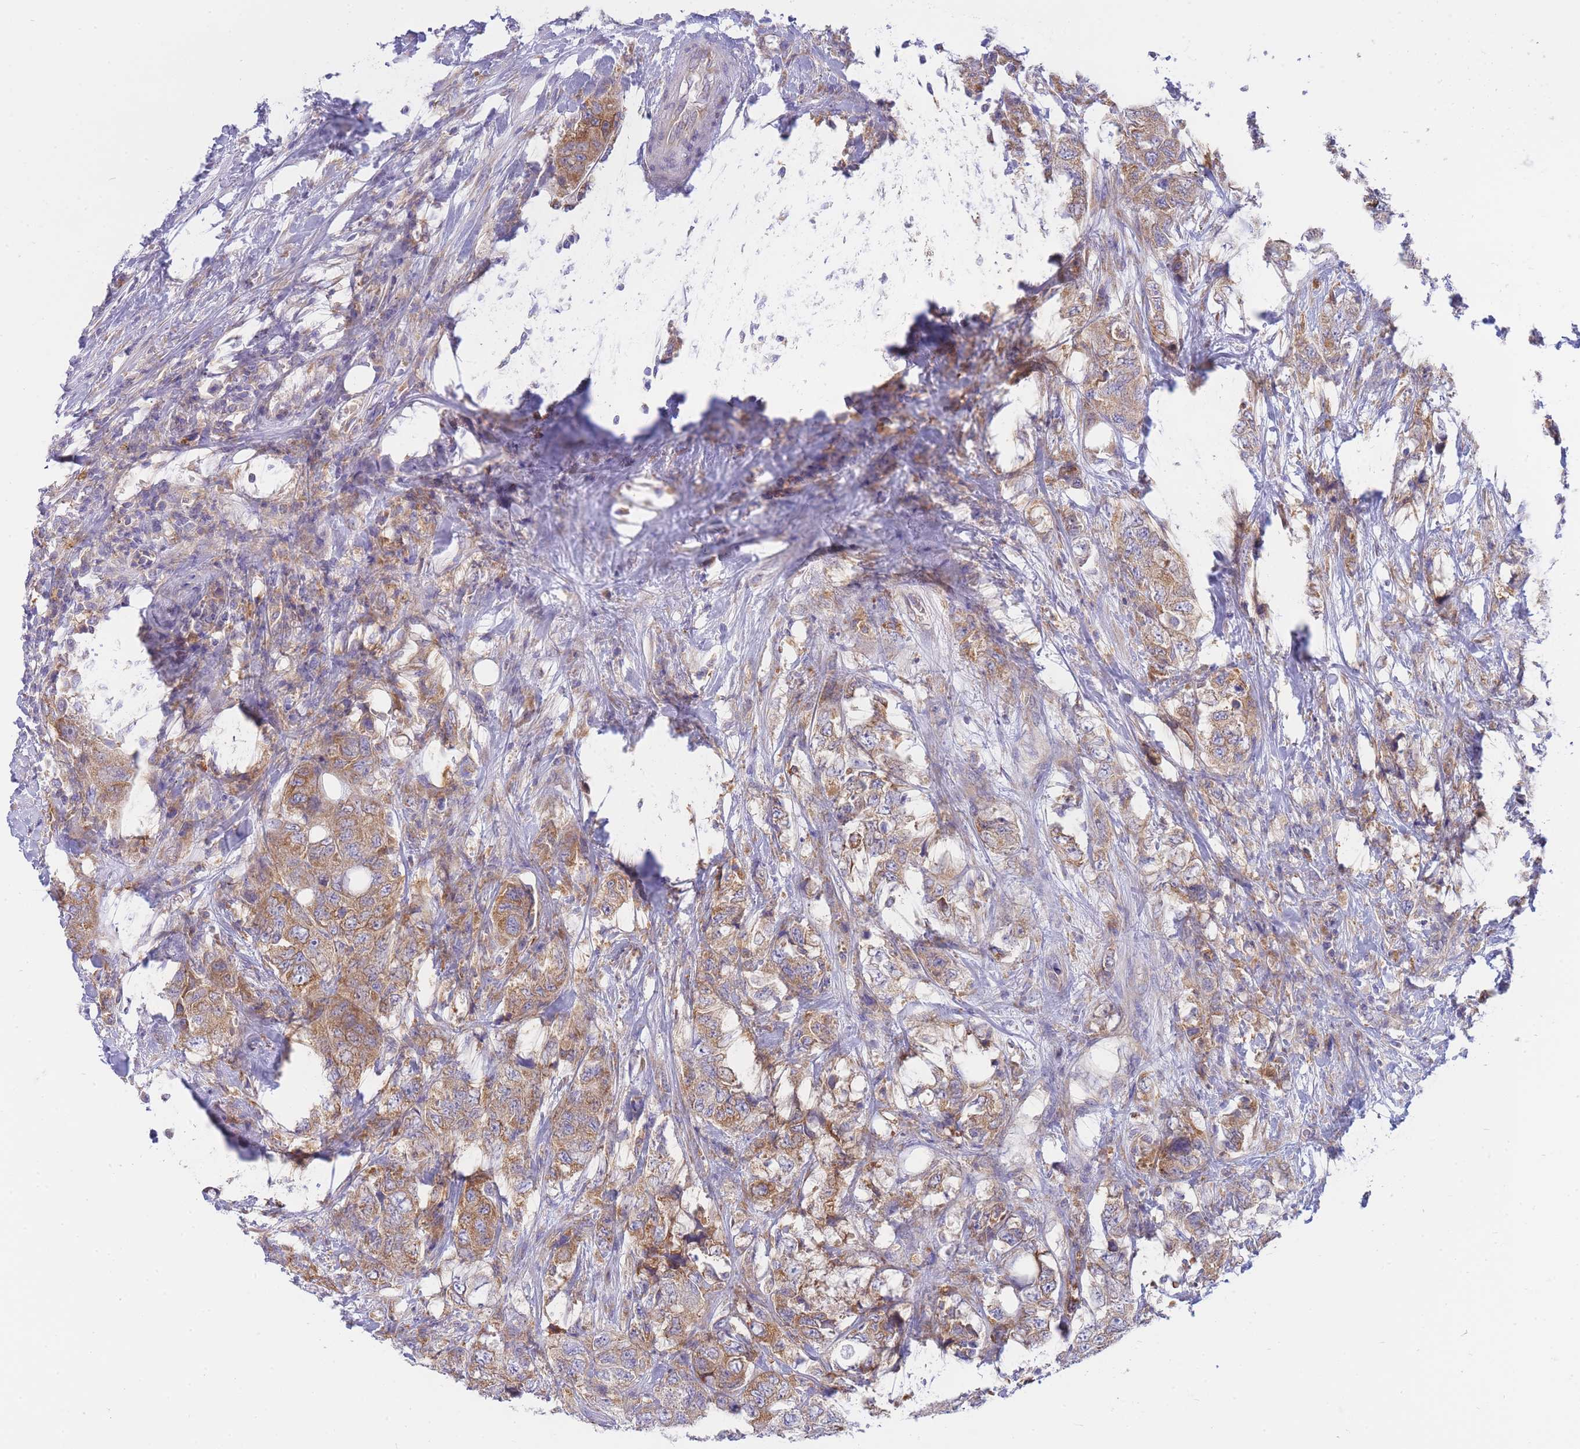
{"staining": {"intensity": "moderate", "quantity": ">75%", "location": "cytoplasmic/membranous"}, "tissue": "urothelial cancer", "cell_type": "Tumor cells", "image_type": "cancer", "snomed": [{"axis": "morphology", "description": "Urothelial carcinoma, High grade"}, {"axis": "topography", "description": "Urinary bladder"}], "caption": "DAB (3,3'-diaminobenzidine) immunohistochemical staining of human urothelial carcinoma (high-grade) reveals moderate cytoplasmic/membranous protein staining in about >75% of tumor cells.", "gene": "SH2B2", "patient": {"sex": "female", "age": 78}}